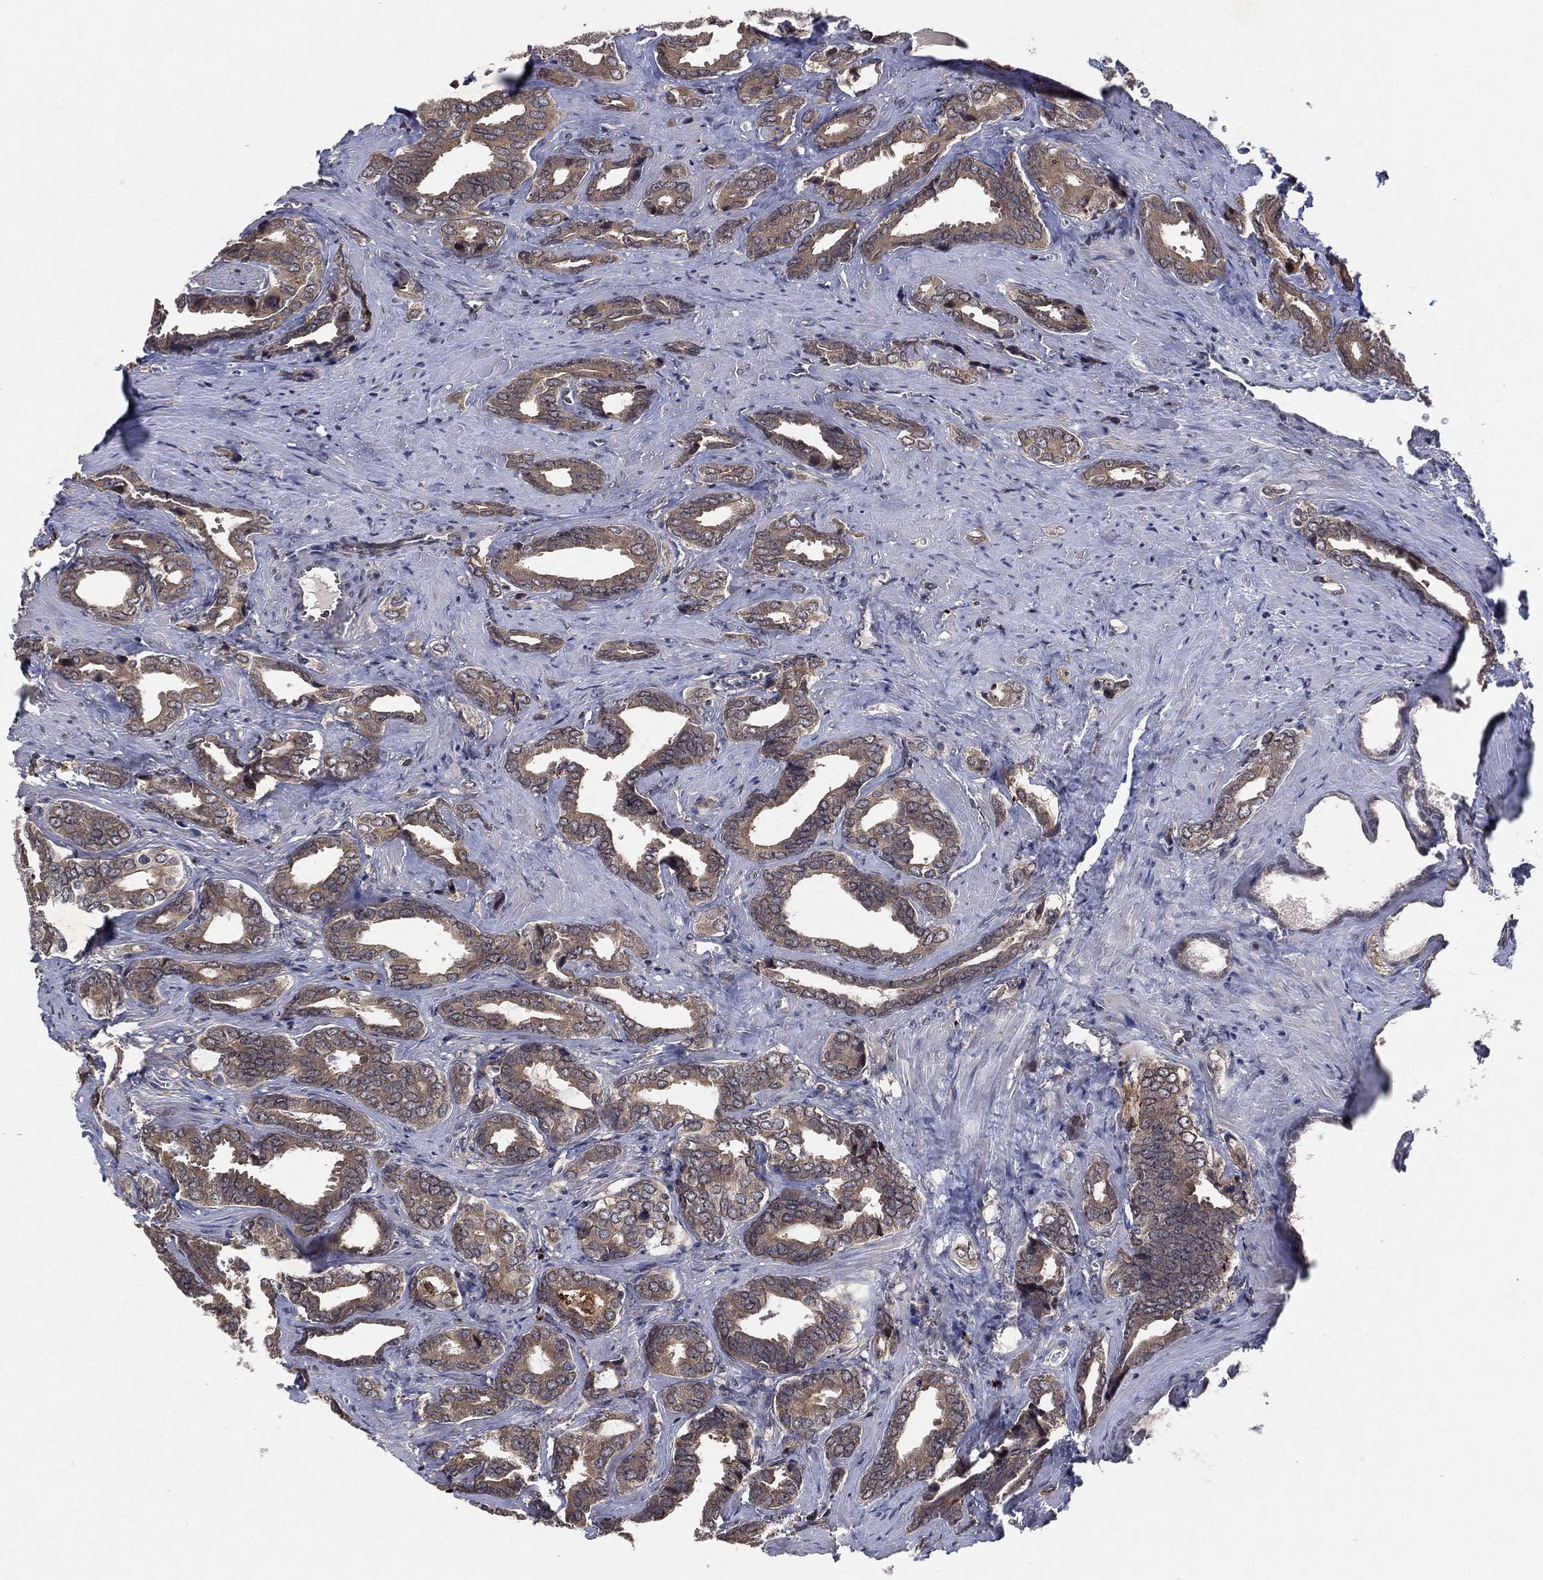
{"staining": {"intensity": "weak", "quantity": ">75%", "location": "cytoplasmic/membranous"}, "tissue": "prostate cancer", "cell_type": "Tumor cells", "image_type": "cancer", "snomed": [{"axis": "morphology", "description": "Adenocarcinoma, NOS"}, {"axis": "topography", "description": "Prostate"}], "caption": "Immunohistochemistry micrograph of adenocarcinoma (prostate) stained for a protein (brown), which demonstrates low levels of weak cytoplasmic/membranous positivity in about >75% of tumor cells.", "gene": "ATG4B", "patient": {"sex": "male", "age": 66}}